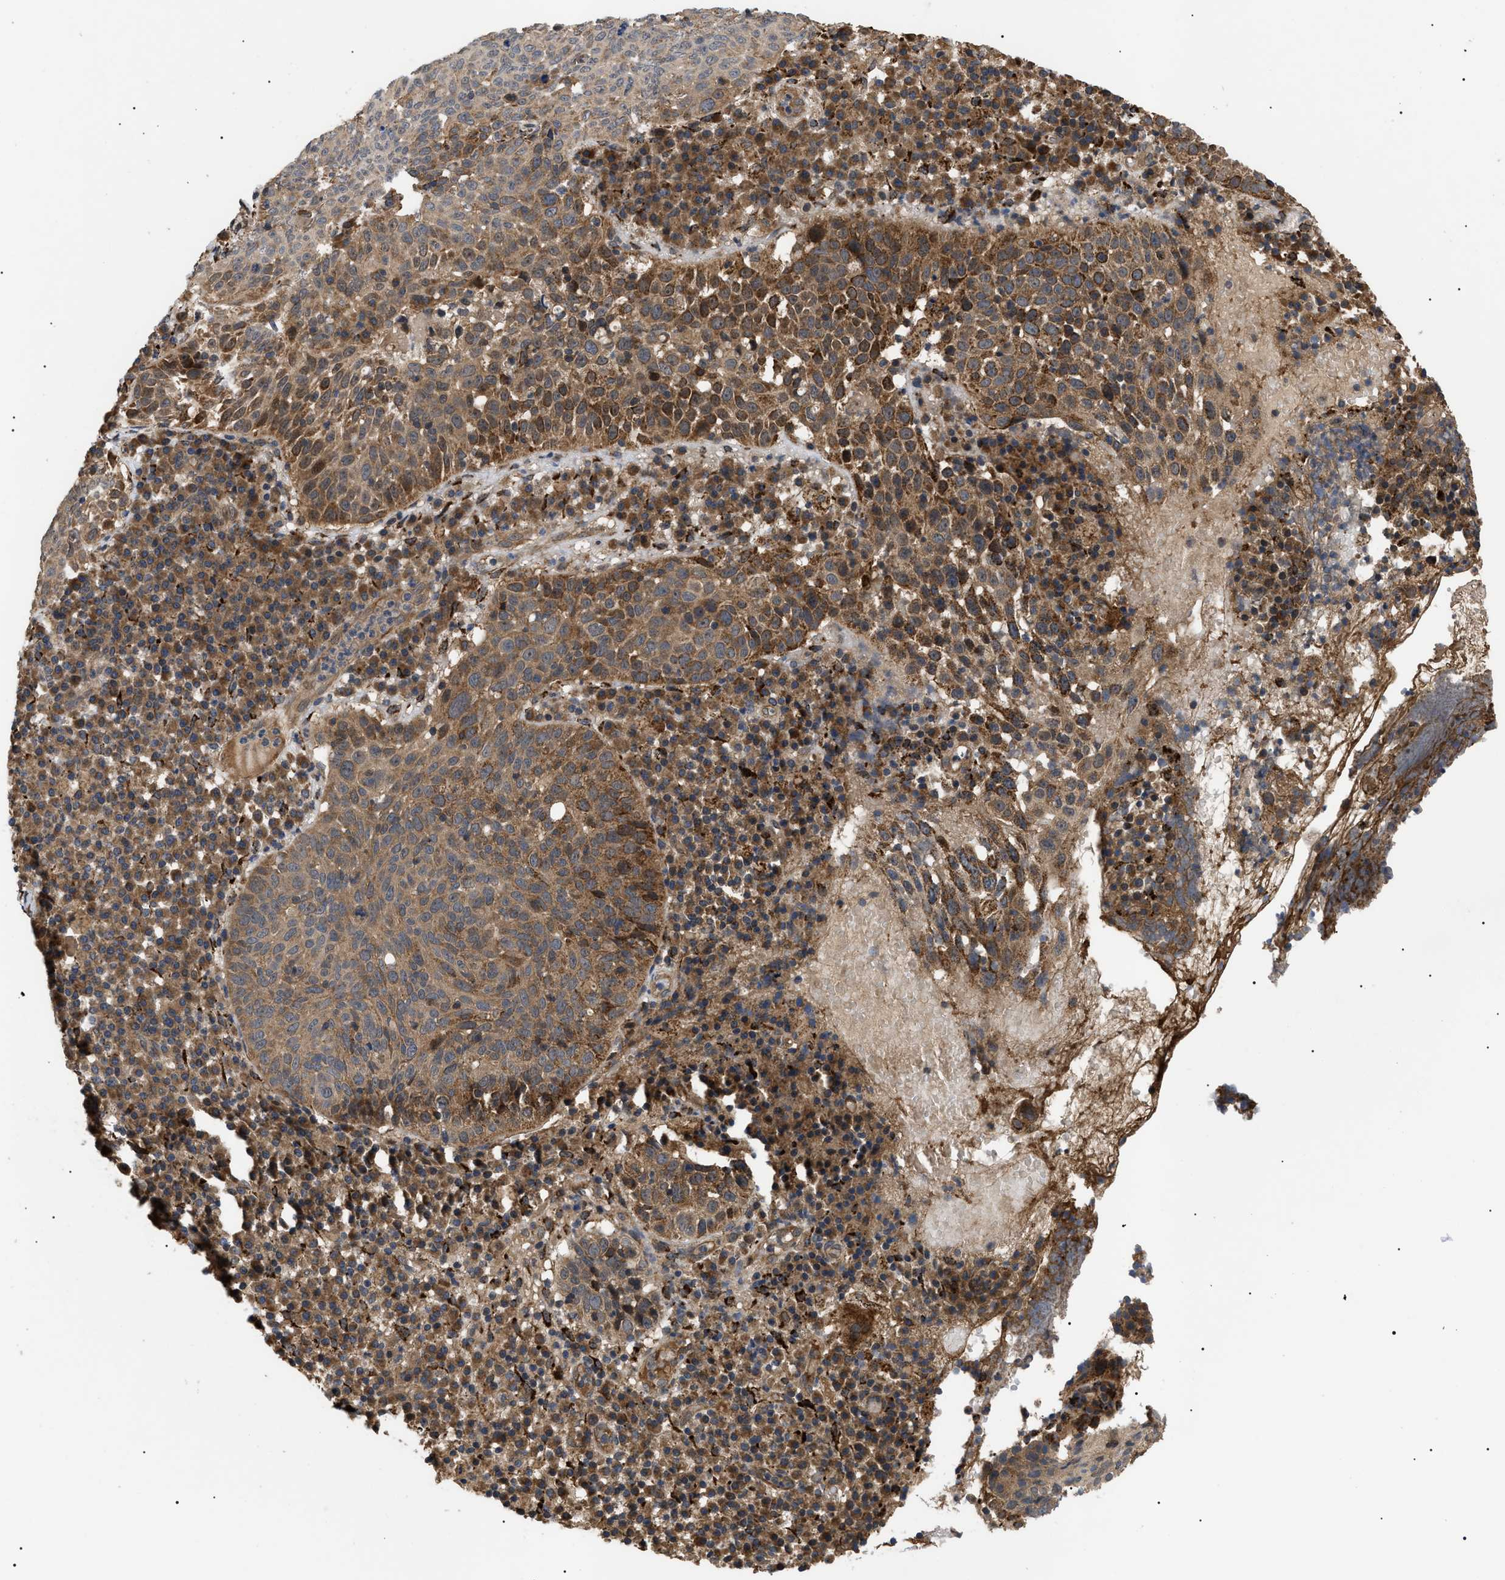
{"staining": {"intensity": "moderate", "quantity": ">75%", "location": "cytoplasmic/membranous"}, "tissue": "skin cancer", "cell_type": "Tumor cells", "image_type": "cancer", "snomed": [{"axis": "morphology", "description": "Squamous cell carcinoma in situ, NOS"}, {"axis": "morphology", "description": "Squamous cell carcinoma, NOS"}, {"axis": "topography", "description": "Skin"}], "caption": "This micrograph demonstrates immunohistochemistry staining of human skin cancer, with medium moderate cytoplasmic/membranous expression in about >75% of tumor cells.", "gene": "ASTL", "patient": {"sex": "male", "age": 93}}